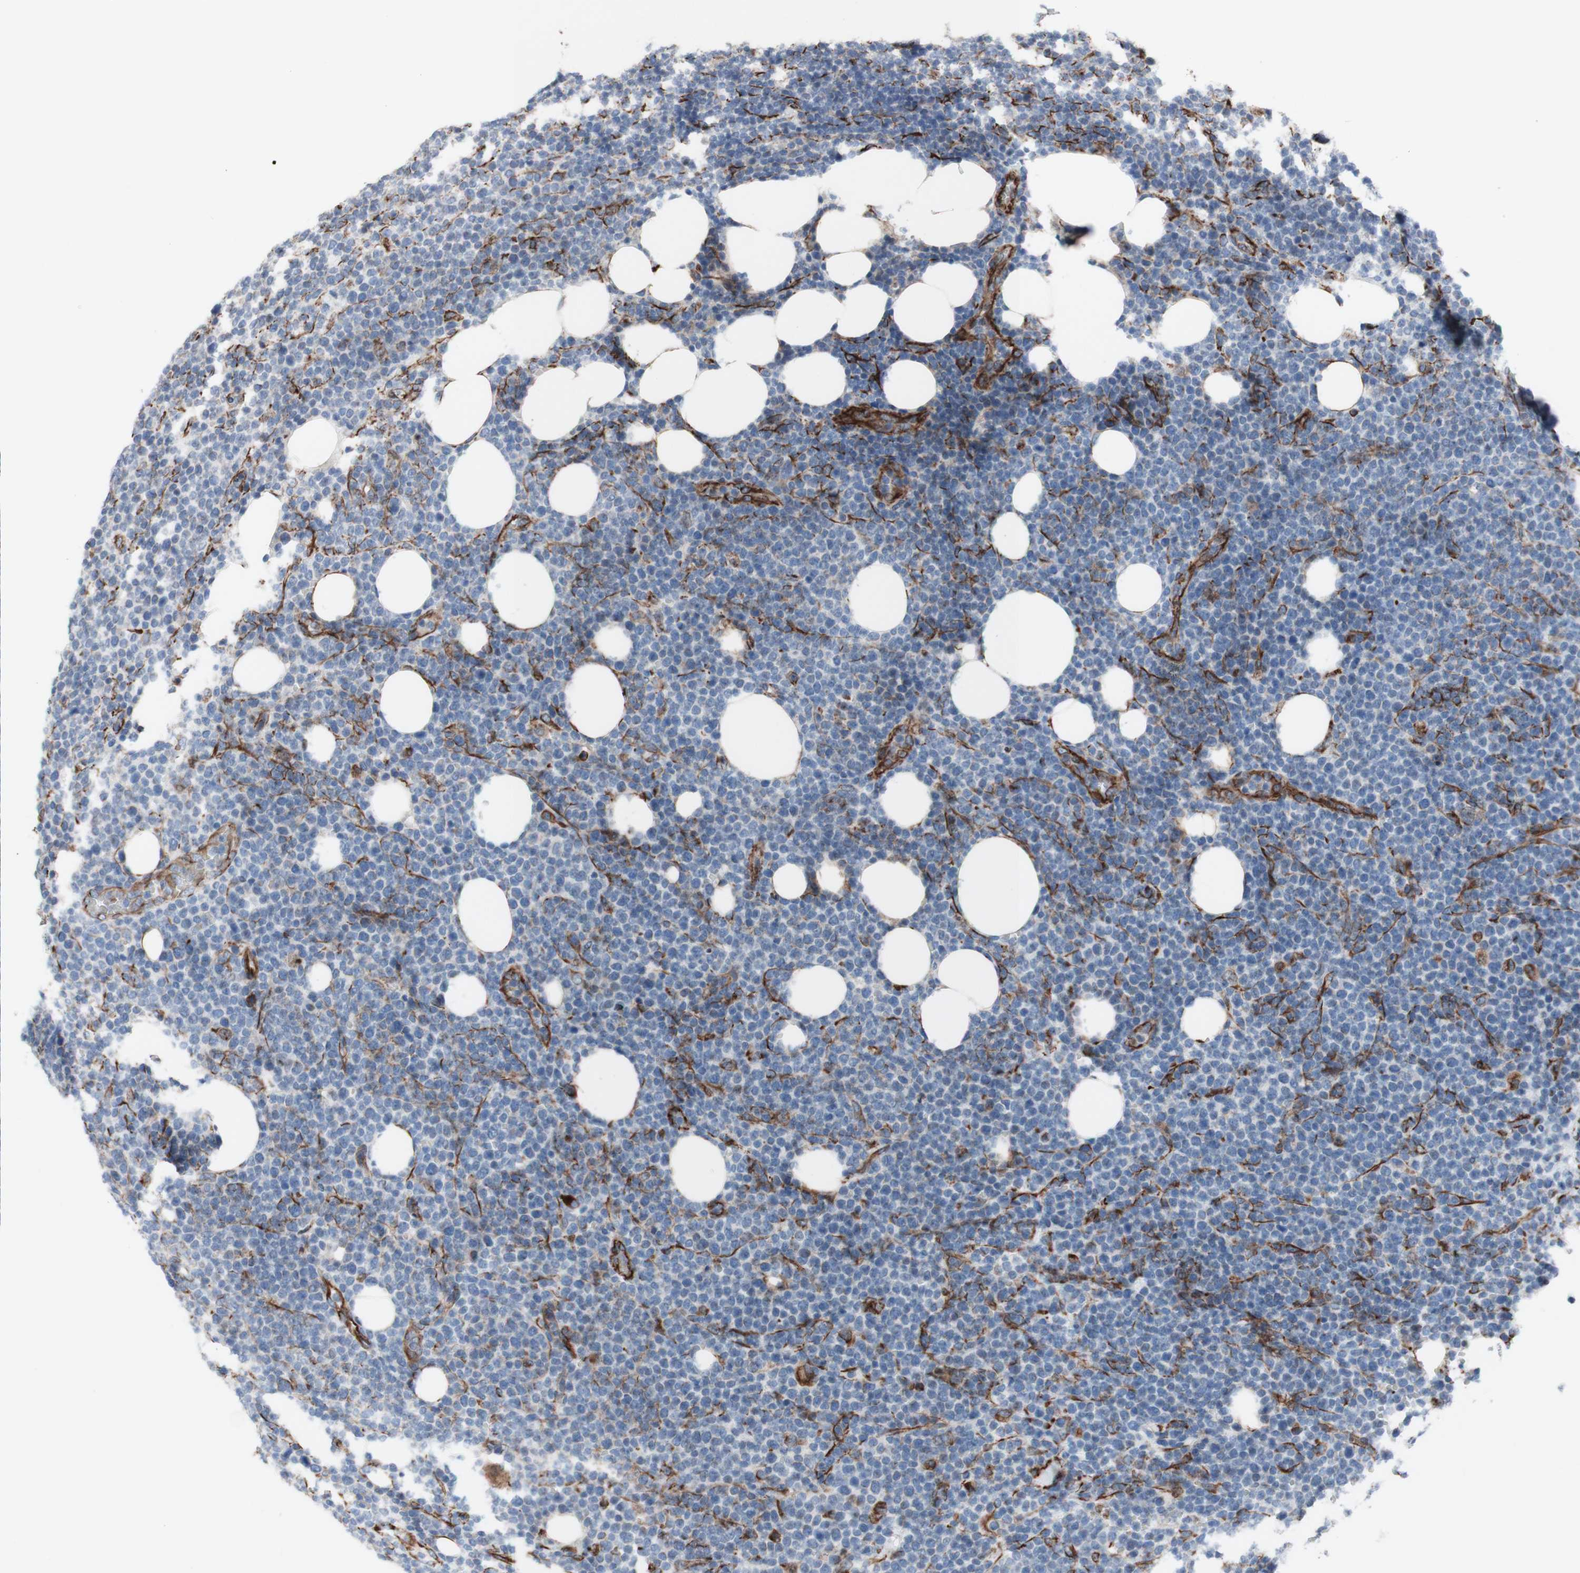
{"staining": {"intensity": "negative", "quantity": "none", "location": "none"}, "tissue": "lymphoma", "cell_type": "Tumor cells", "image_type": "cancer", "snomed": [{"axis": "morphology", "description": "Malignant lymphoma, non-Hodgkin's type, High grade"}, {"axis": "topography", "description": "Lymph node"}], "caption": "Immunohistochemistry (IHC) image of neoplastic tissue: human lymphoma stained with DAB shows no significant protein positivity in tumor cells.", "gene": "AGPAT5", "patient": {"sex": "male", "age": 61}}